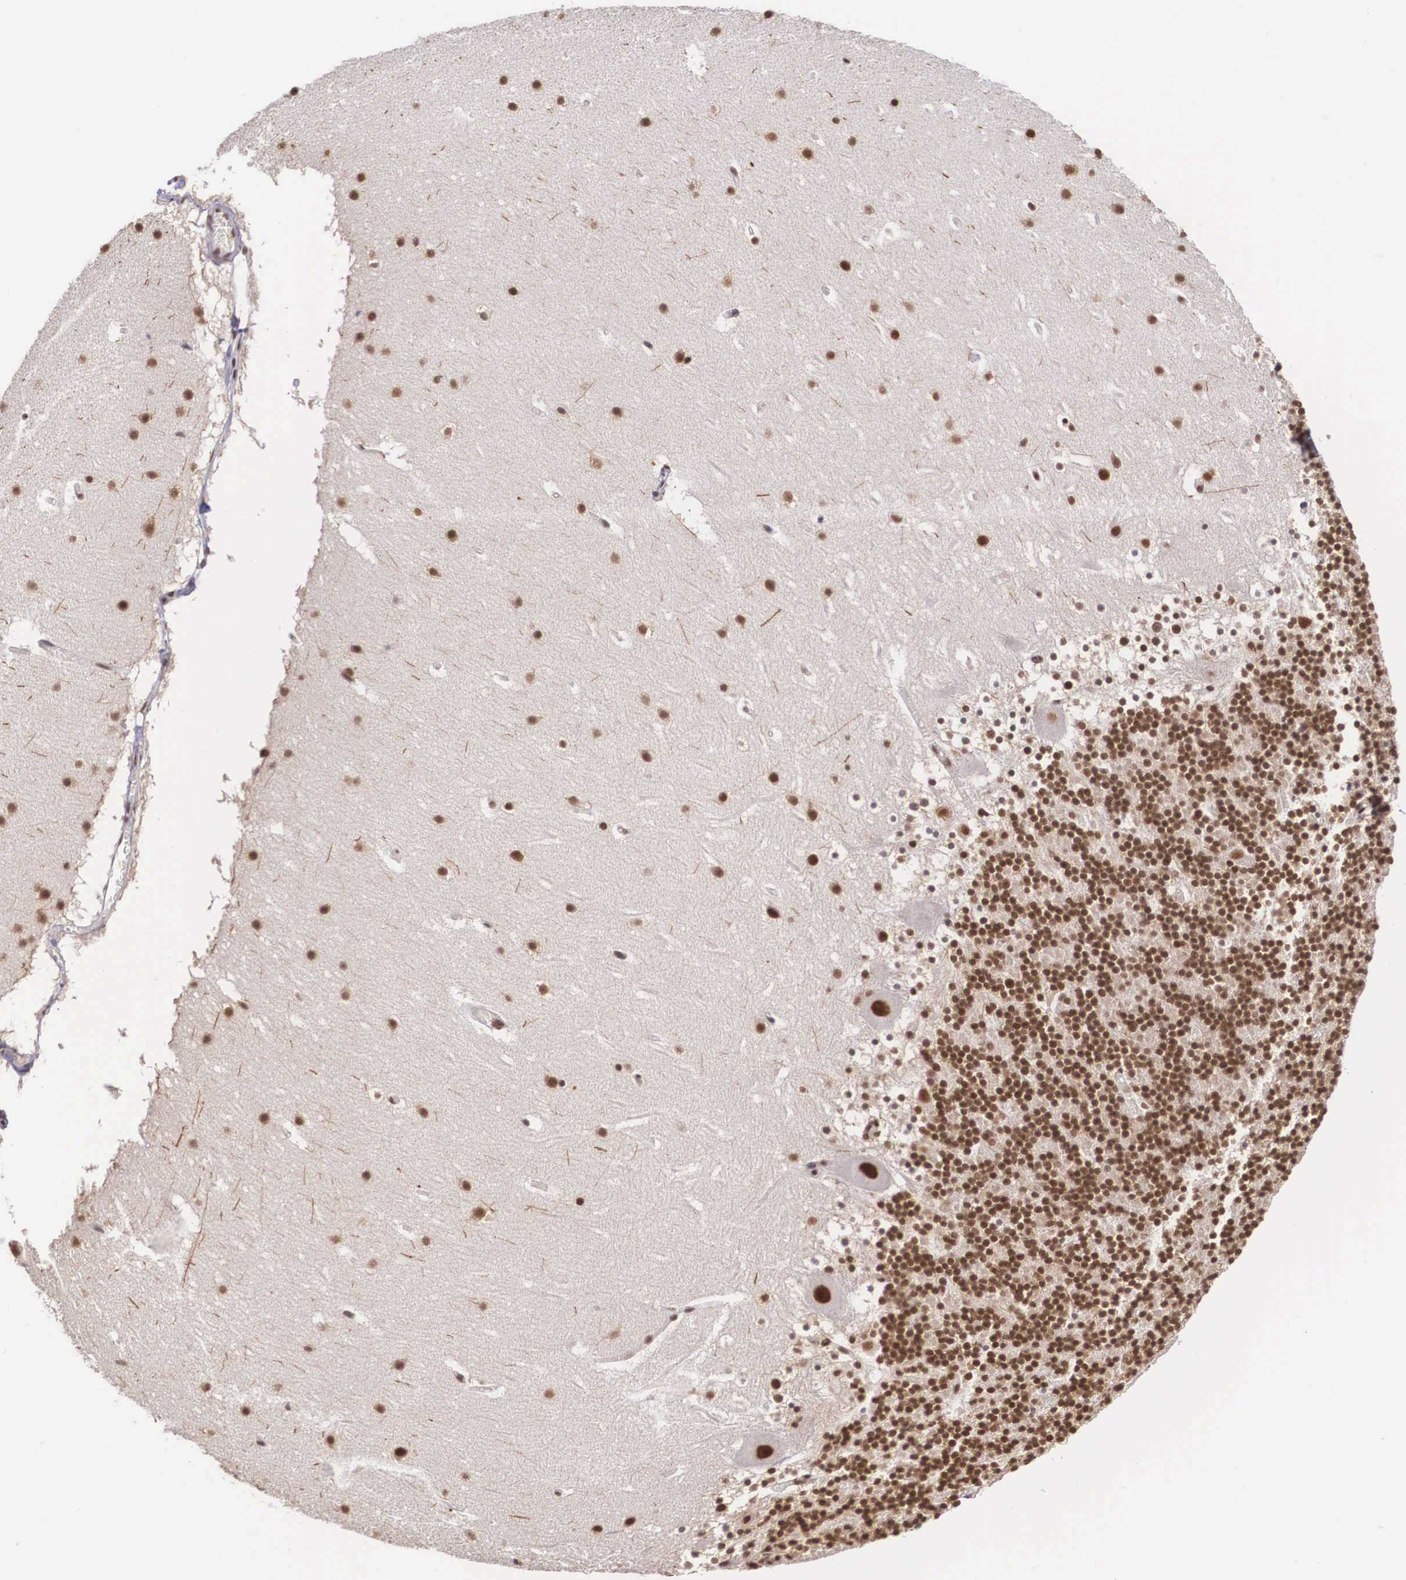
{"staining": {"intensity": "strong", "quantity": ">75%", "location": "nuclear"}, "tissue": "cerebellum", "cell_type": "Cells in granular layer", "image_type": "normal", "snomed": [{"axis": "morphology", "description": "Normal tissue, NOS"}, {"axis": "topography", "description": "Cerebellum"}], "caption": "Immunohistochemistry micrograph of normal human cerebellum stained for a protein (brown), which displays high levels of strong nuclear expression in about >75% of cells in granular layer.", "gene": "POLR2F", "patient": {"sex": "male", "age": 45}}